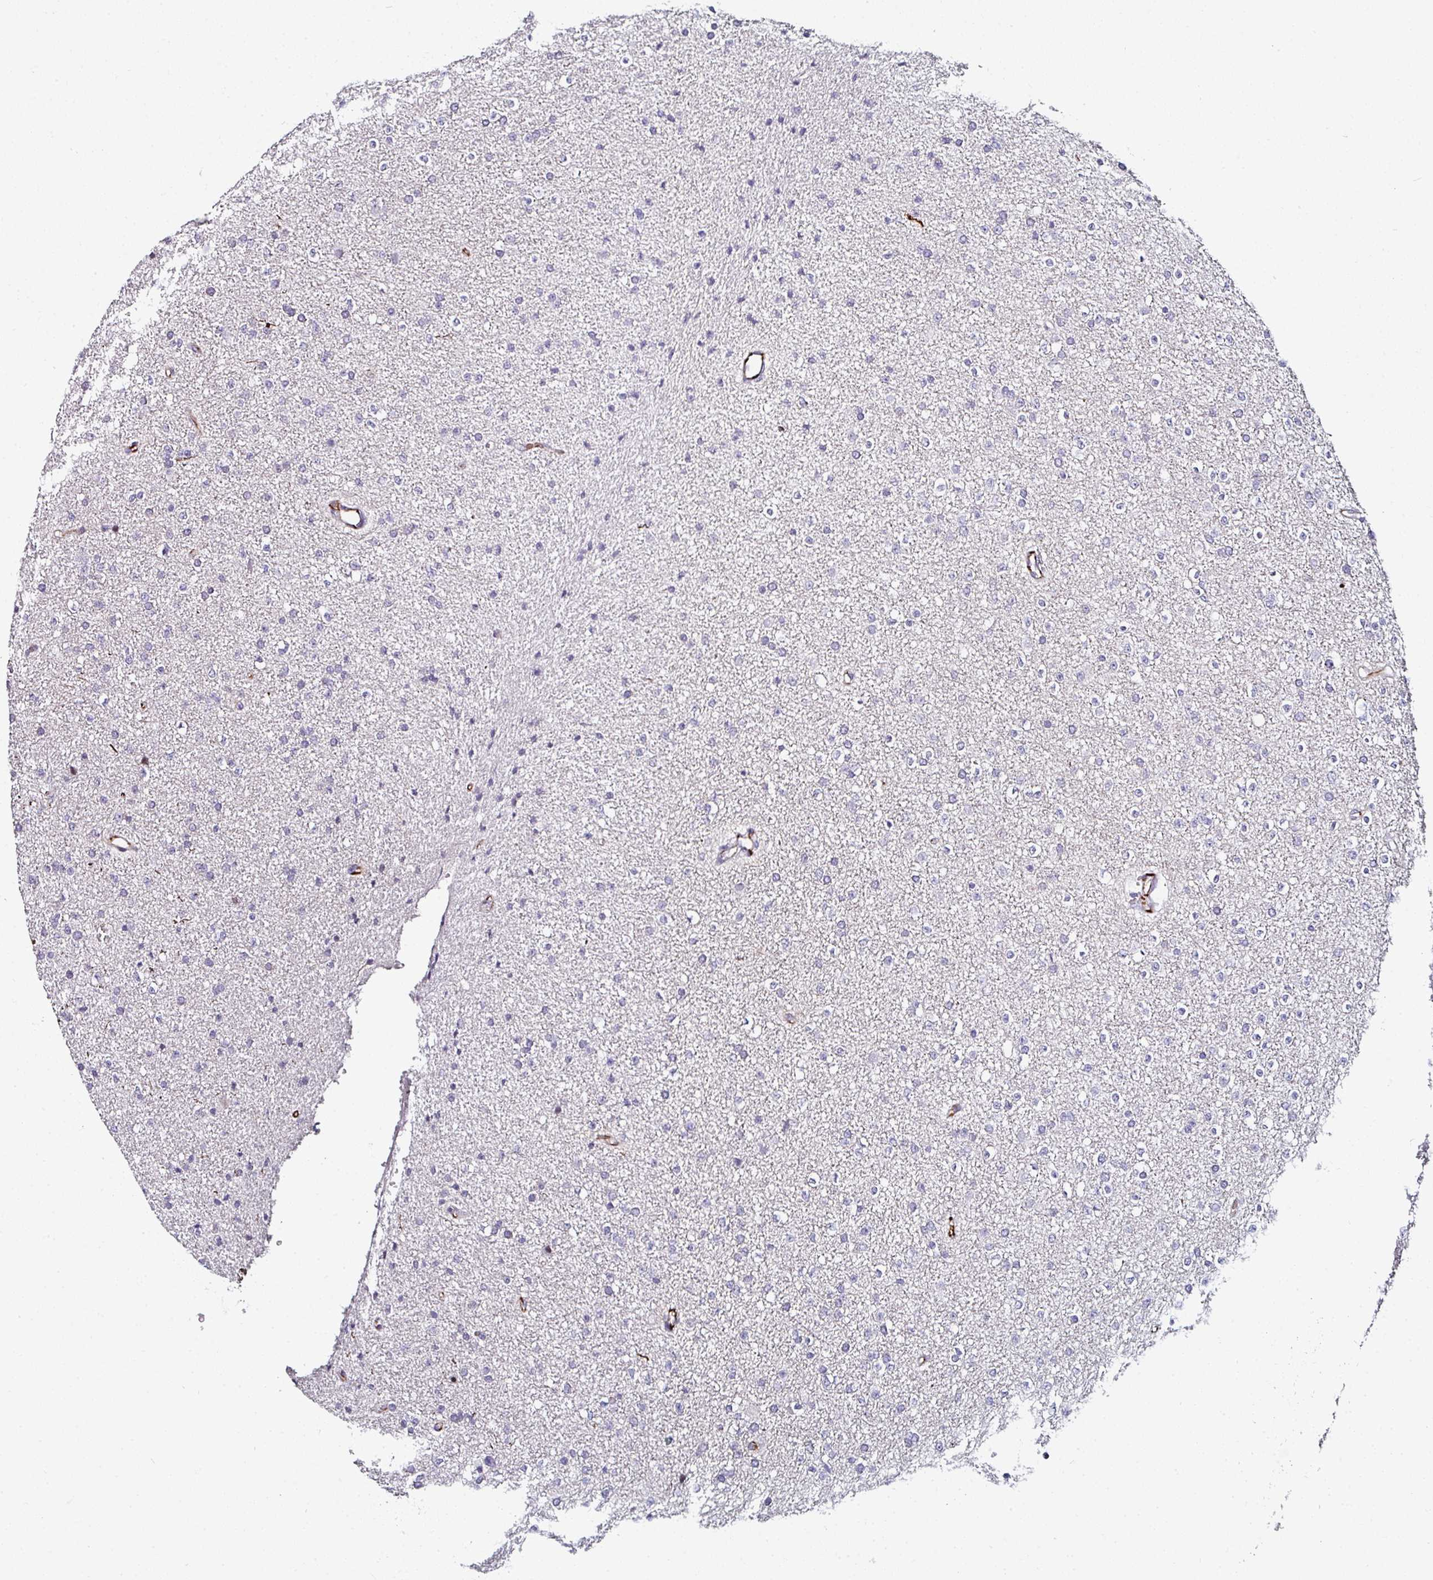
{"staining": {"intensity": "negative", "quantity": "none", "location": "none"}, "tissue": "glioma", "cell_type": "Tumor cells", "image_type": "cancer", "snomed": [{"axis": "morphology", "description": "Glioma, malignant, Low grade"}, {"axis": "topography", "description": "Brain"}], "caption": "Low-grade glioma (malignant) was stained to show a protein in brown. There is no significant staining in tumor cells.", "gene": "TMPRSS9", "patient": {"sex": "female", "age": 34}}